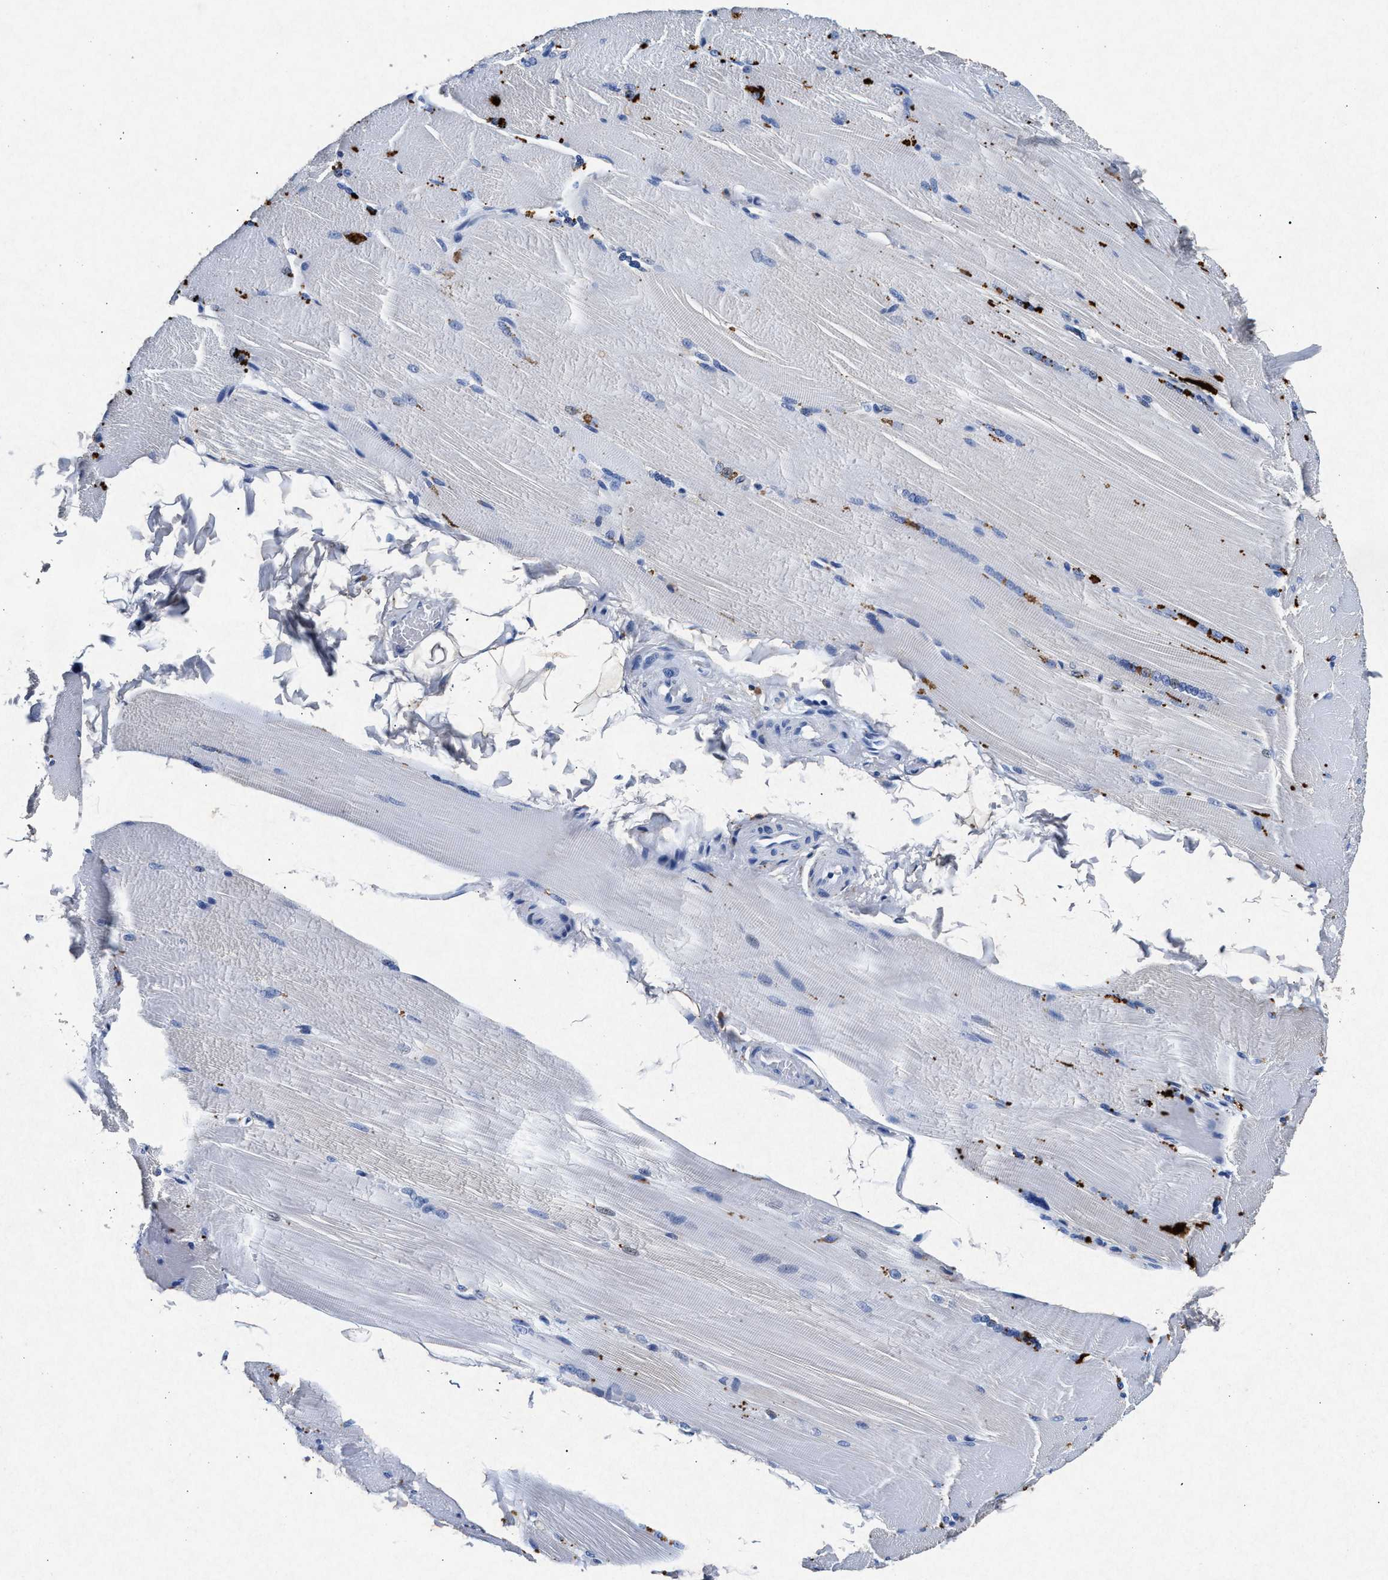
{"staining": {"intensity": "negative", "quantity": "none", "location": "none"}, "tissue": "skeletal muscle", "cell_type": "Myocytes", "image_type": "normal", "snomed": [{"axis": "morphology", "description": "Normal tissue, NOS"}, {"axis": "topography", "description": "Skin"}, {"axis": "topography", "description": "Skeletal muscle"}], "caption": "IHC image of normal skeletal muscle stained for a protein (brown), which displays no expression in myocytes. Nuclei are stained in blue.", "gene": "MAP6", "patient": {"sex": "male", "age": 83}}